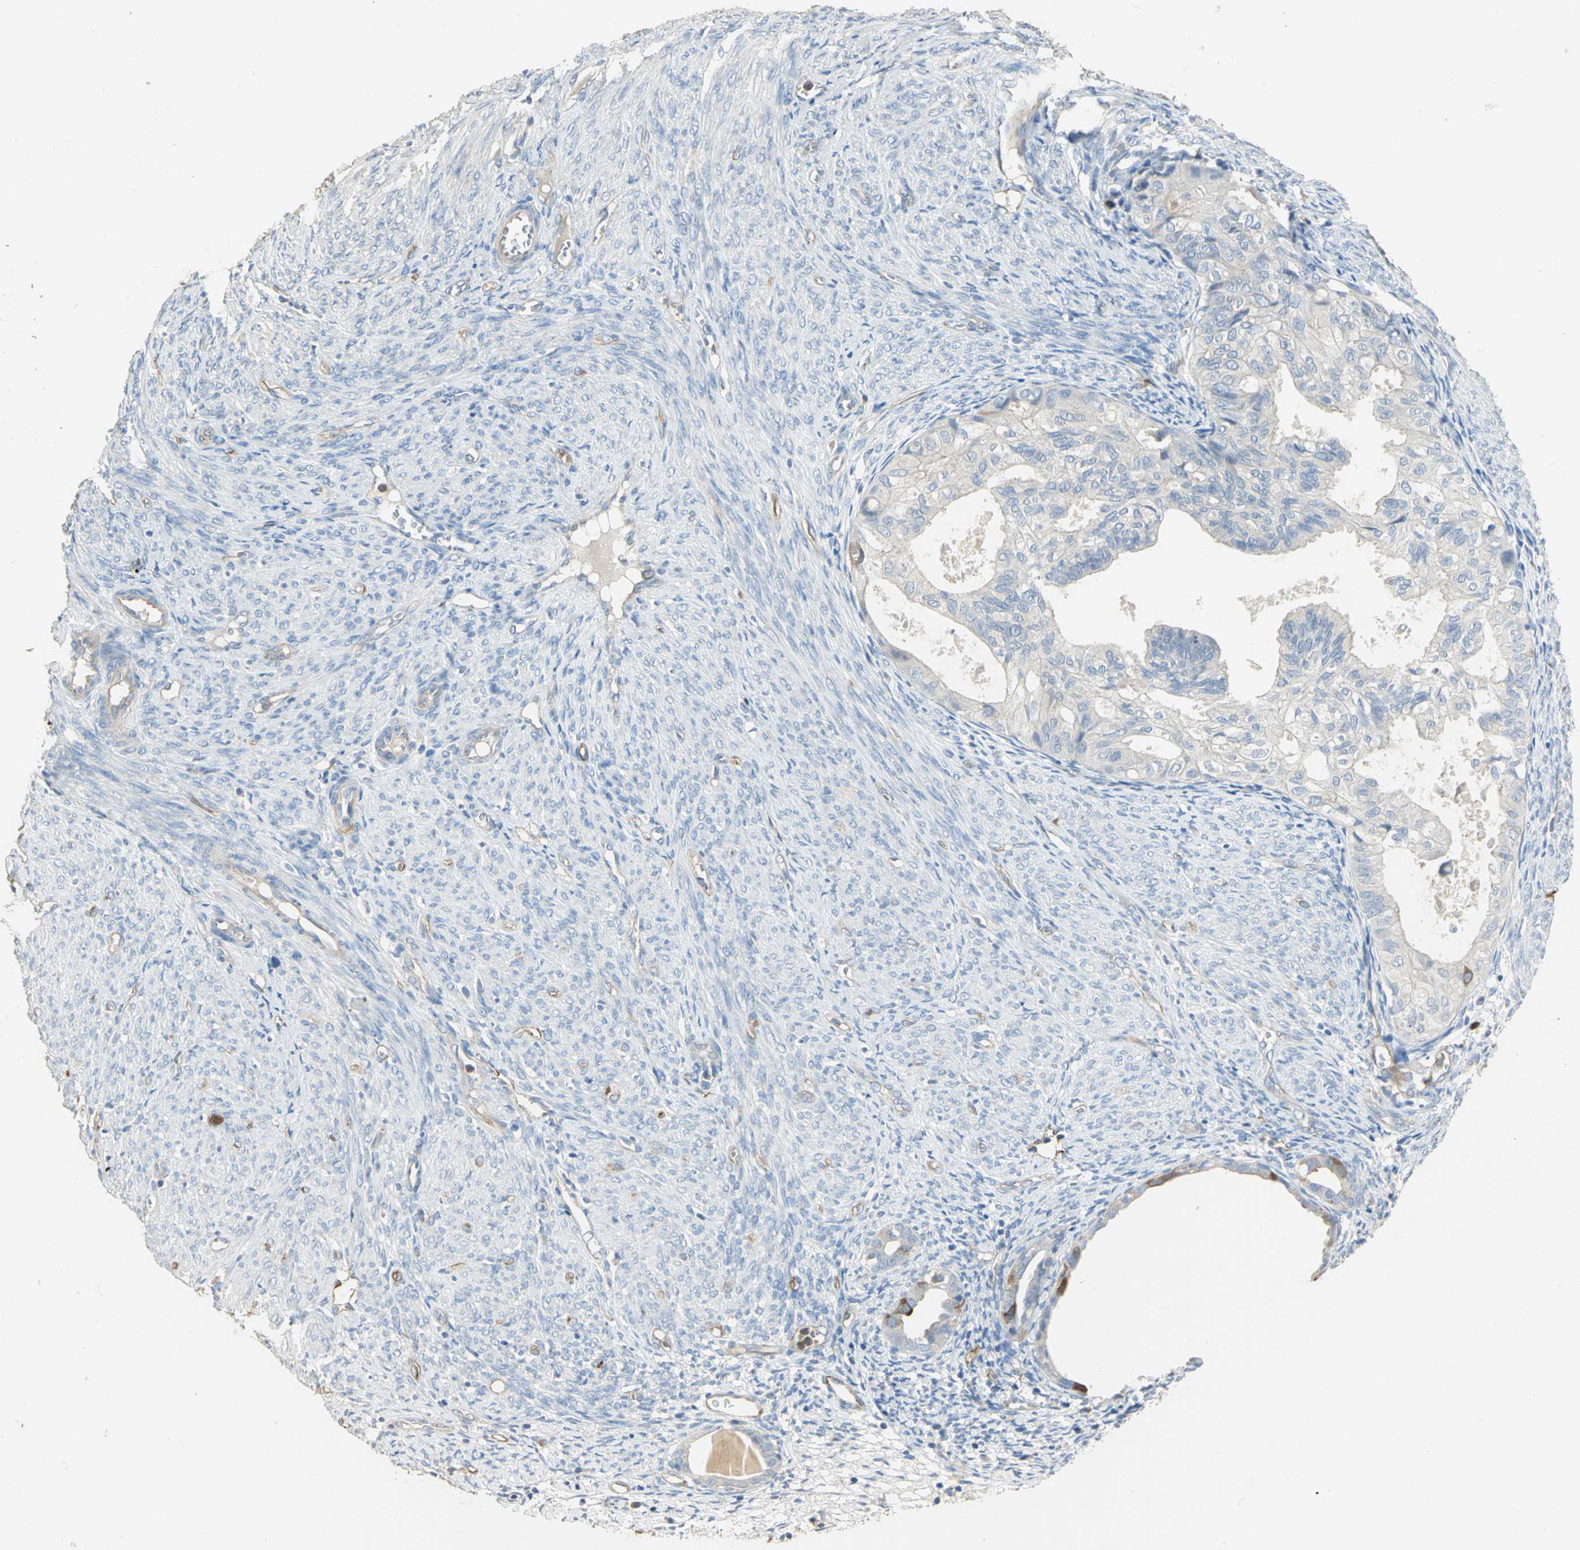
{"staining": {"intensity": "strong", "quantity": "<25%", "location": "cytoplasmic/membranous"}, "tissue": "cervical cancer", "cell_type": "Tumor cells", "image_type": "cancer", "snomed": [{"axis": "morphology", "description": "Normal tissue, NOS"}, {"axis": "morphology", "description": "Adenocarcinoma, NOS"}, {"axis": "topography", "description": "Cervix"}, {"axis": "topography", "description": "Endometrium"}], "caption": "Cervical adenocarcinoma tissue exhibits strong cytoplasmic/membranous staining in approximately <25% of tumor cells", "gene": "DLGAP5", "patient": {"sex": "female", "age": 86}}